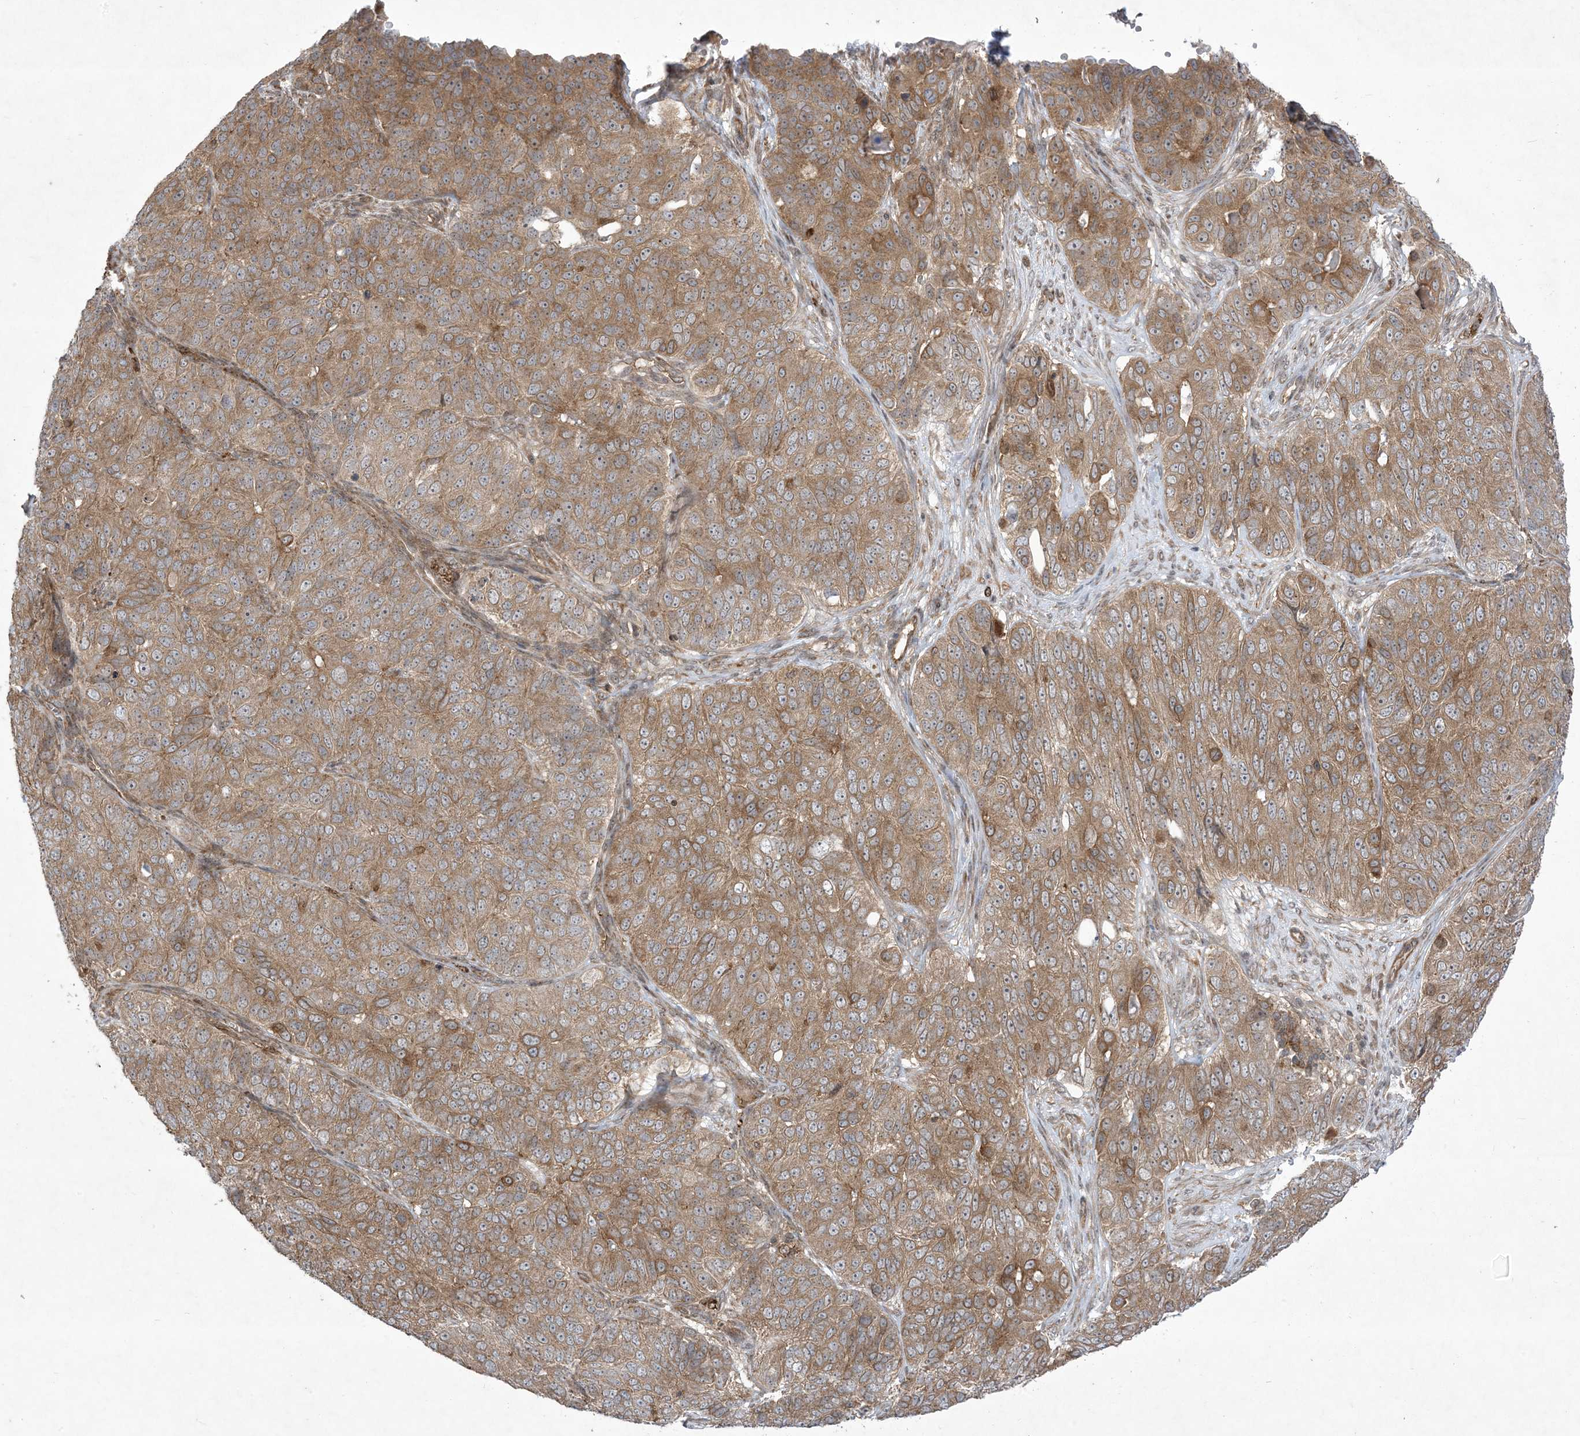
{"staining": {"intensity": "moderate", "quantity": ">75%", "location": "cytoplasmic/membranous,nuclear"}, "tissue": "ovarian cancer", "cell_type": "Tumor cells", "image_type": "cancer", "snomed": [{"axis": "morphology", "description": "Carcinoma, endometroid"}, {"axis": "topography", "description": "Ovary"}], "caption": "IHC of human ovarian cancer demonstrates medium levels of moderate cytoplasmic/membranous and nuclear staining in approximately >75% of tumor cells. (DAB IHC with brightfield microscopy, high magnification).", "gene": "SOGA3", "patient": {"sex": "female", "age": 51}}